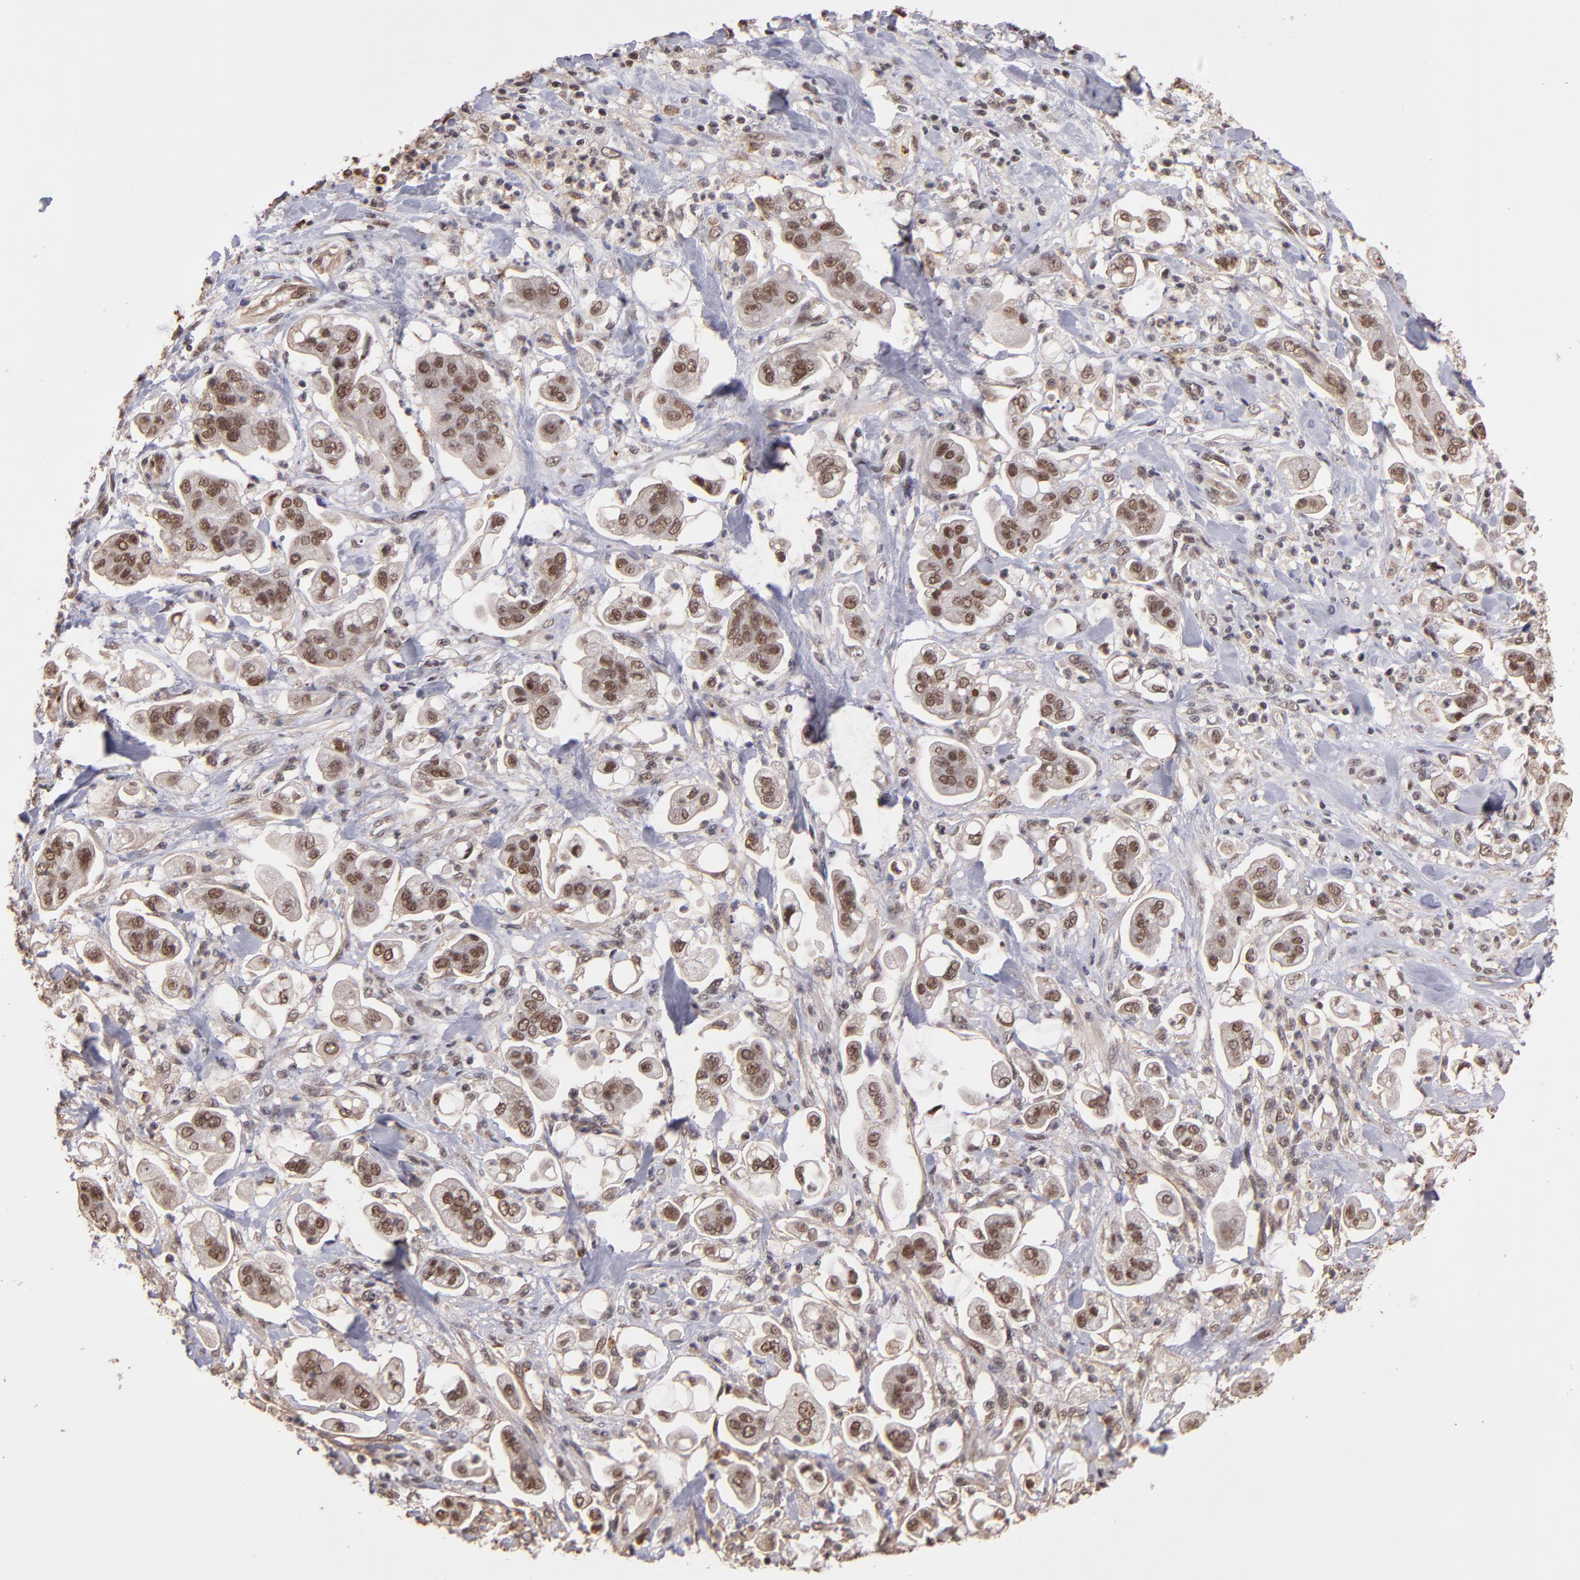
{"staining": {"intensity": "moderate", "quantity": ">75%", "location": "nuclear"}, "tissue": "stomach cancer", "cell_type": "Tumor cells", "image_type": "cancer", "snomed": [{"axis": "morphology", "description": "Adenocarcinoma, NOS"}, {"axis": "topography", "description": "Stomach"}], "caption": "Tumor cells display moderate nuclear positivity in approximately >75% of cells in stomach cancer. (DAB (3,3'-diaminobenzidine) IHC, brown staining for protein, blue staining for nuclei).", "gene": "TERF2", "patient": {"sex": "male", "age": 62}}